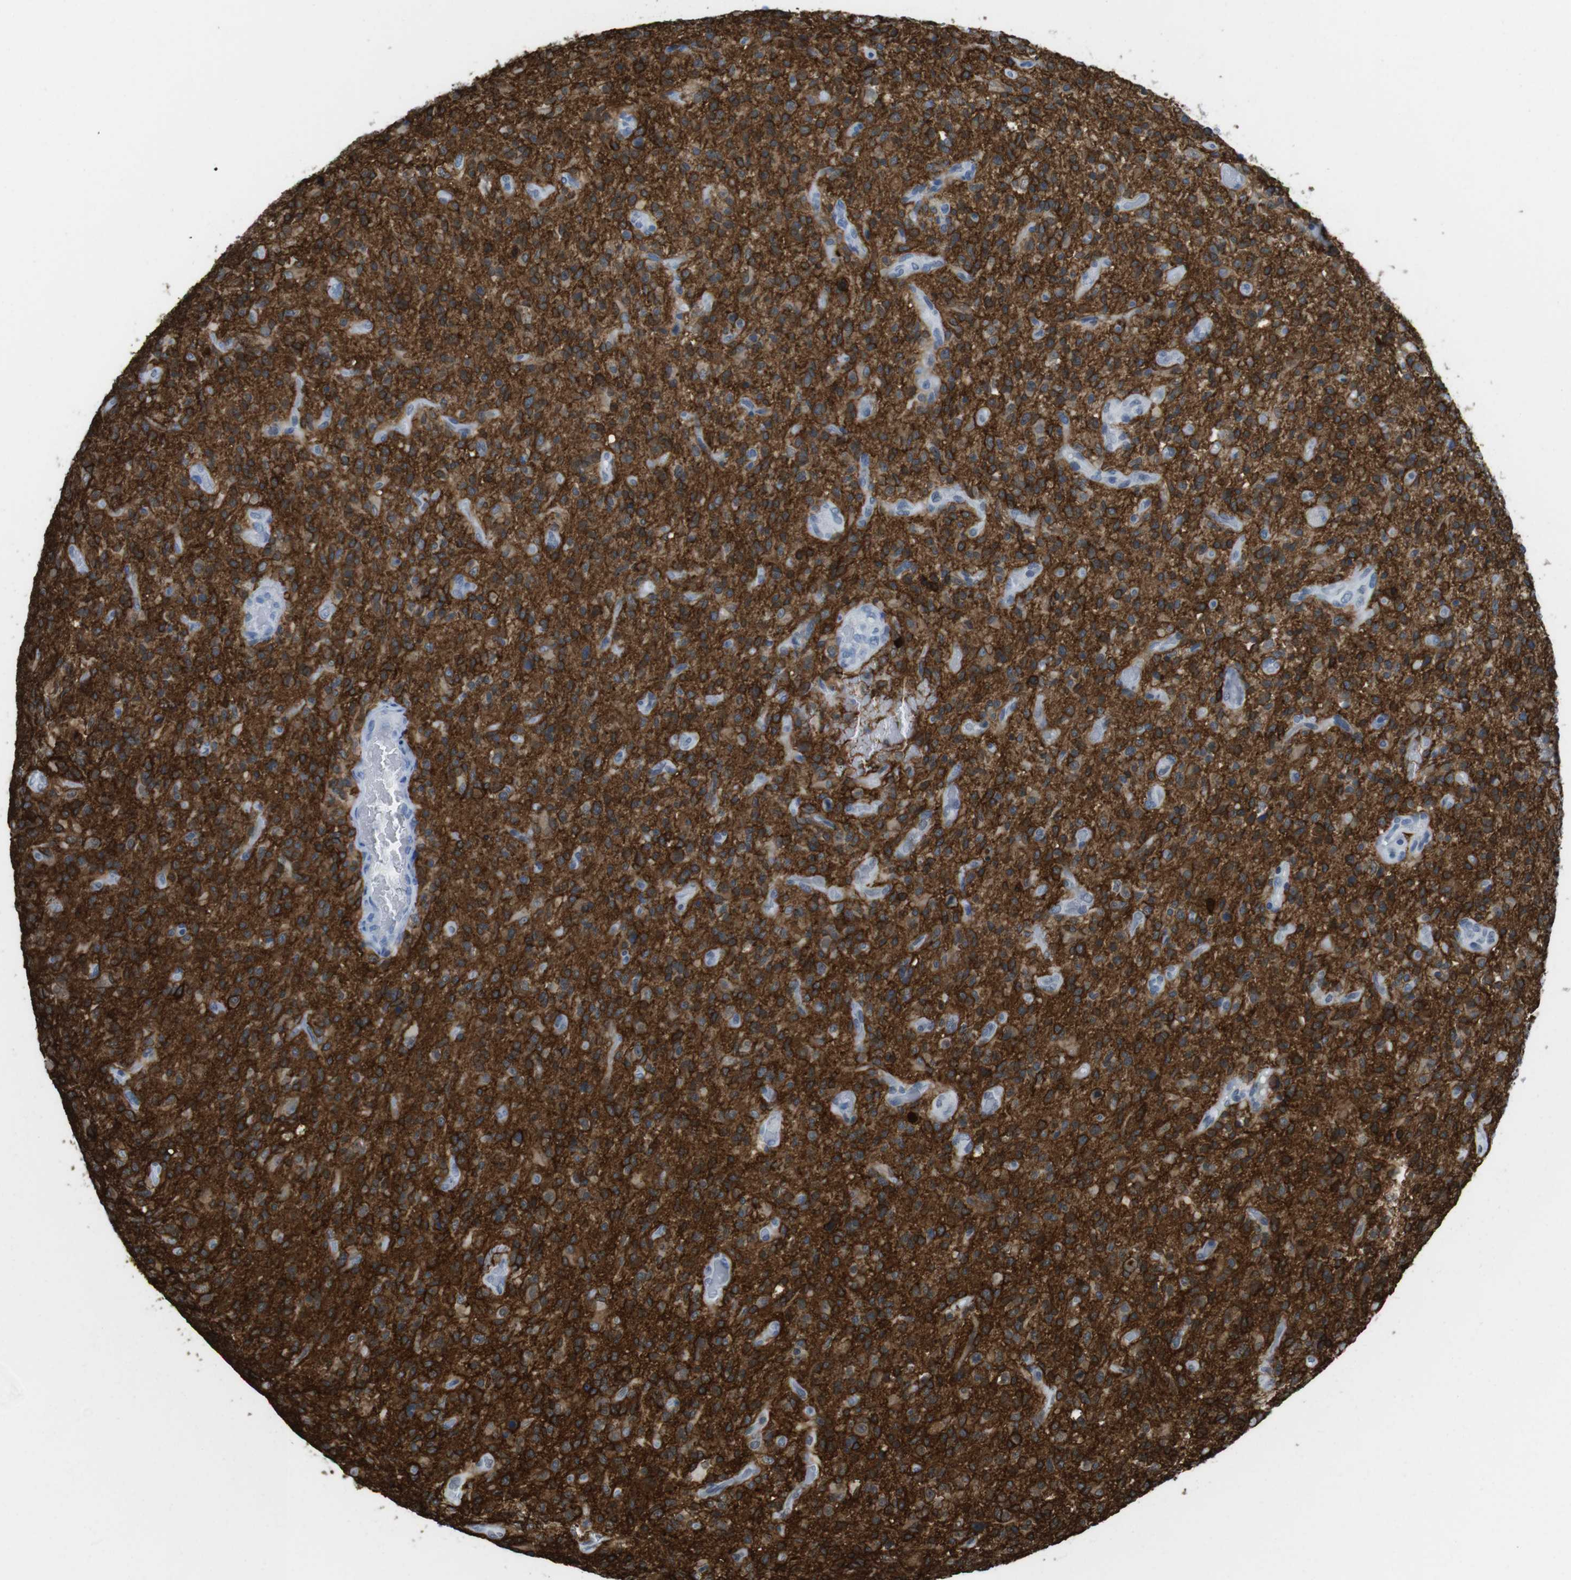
{"staining": {"intensity": "moderate", "quantity": ">75%", "location": "cytoplasmic/membranous"}, "tissue": "glioma", "cell_type": "Tumor cells", "image_type": "cancer", "snomed": [{"axis": "morphology", "description": "Glioma, malignant, High grade"}, {"axis": "topography", "description": "Brain"}], "caption": "Protein staining demonstrates moderate cytoplasmic/membranous positivity in about >75% of tumor cells in glioma.", "gene": "GAP43", "patient": {"sex": "male", "age": 71}}